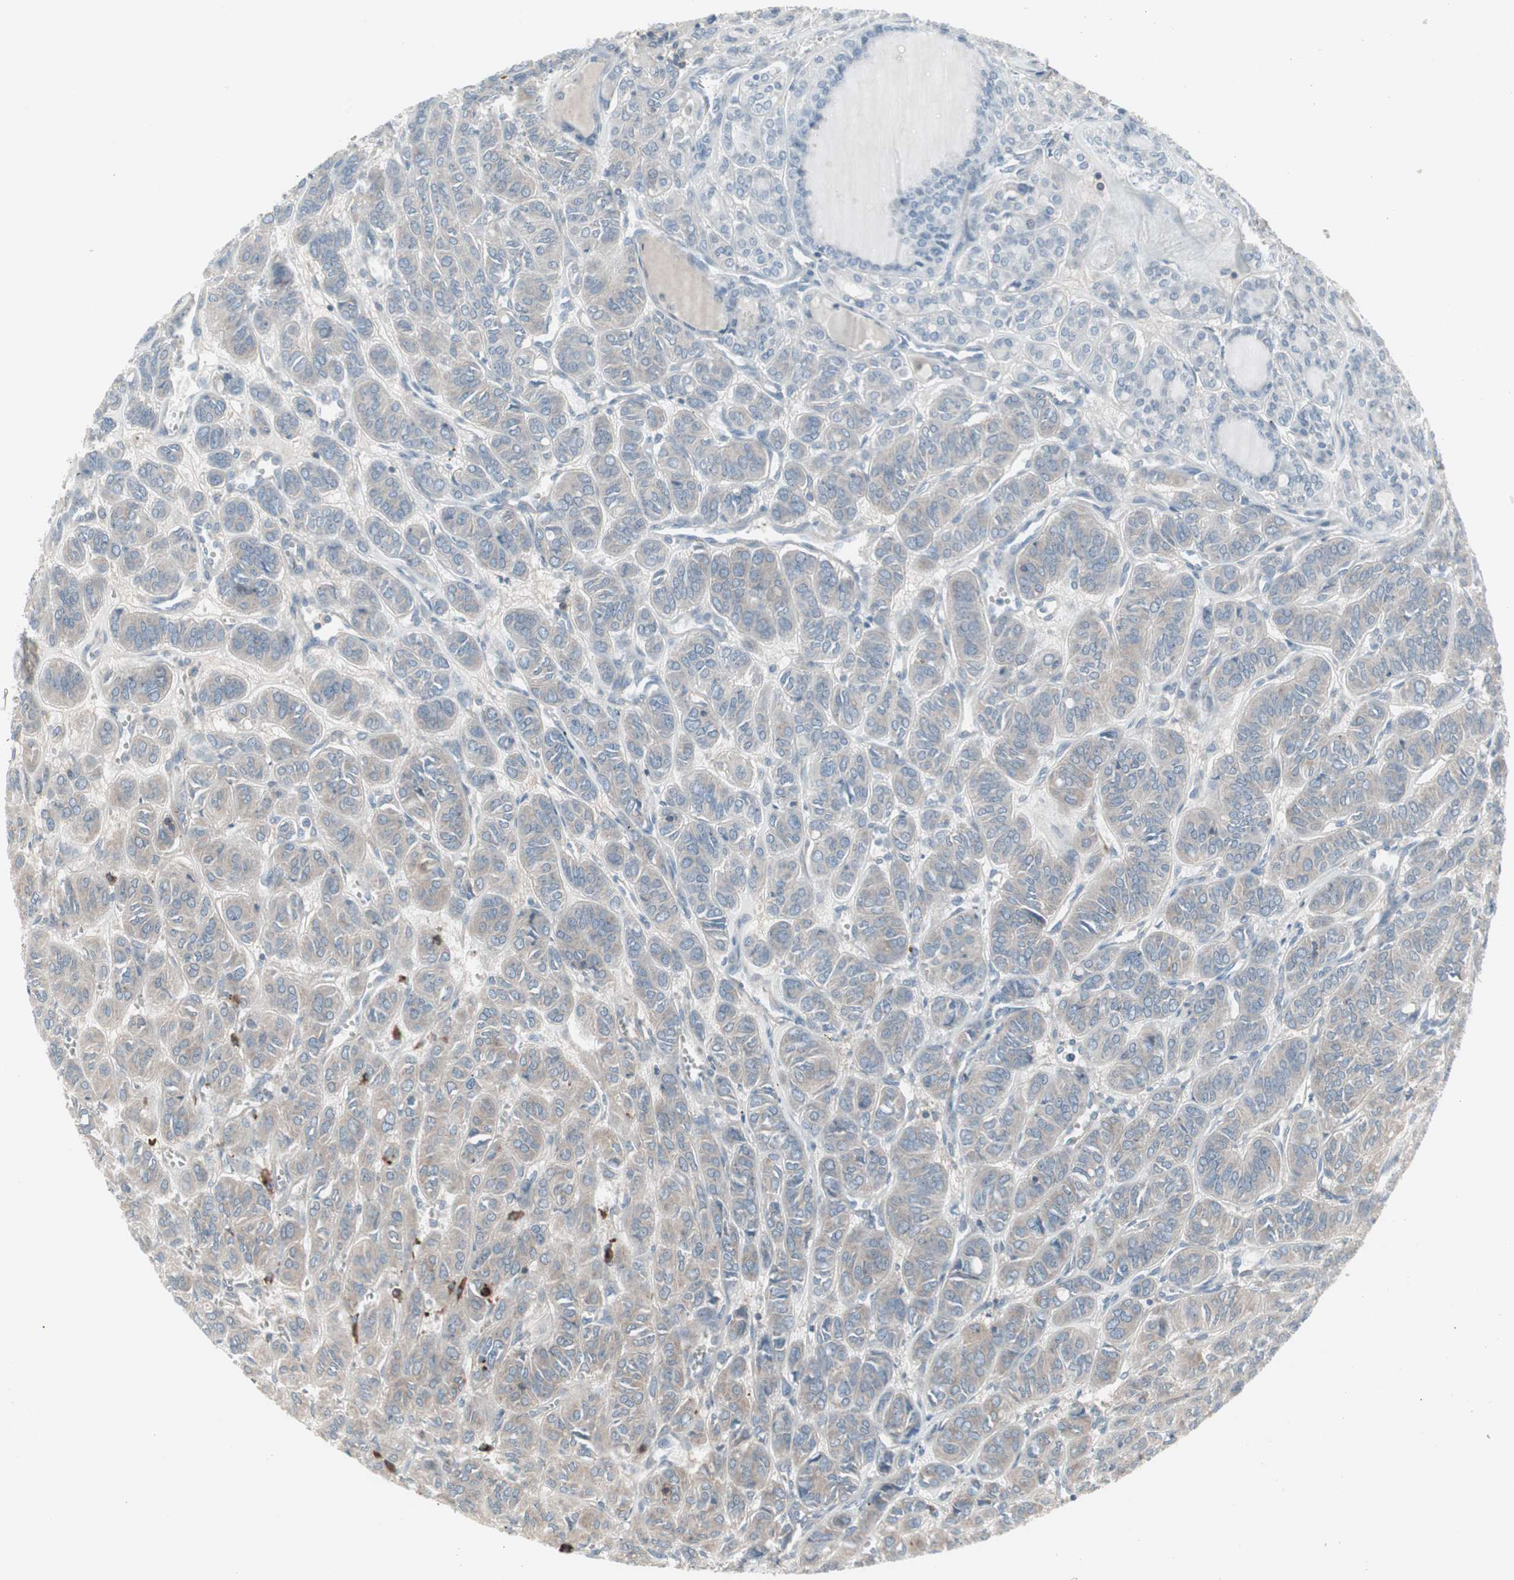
{"staining": {"intensity": "weak", "quantity": "25%-75%", "location": "cytoplasmic/membranous"}, "tissue": "thyroid cancer", "cell_type": "Tumor cells", "image_type": "cancer", "snomed": [{"axis": "morphology", "description": "Follicular adenoma carcinoma, NOS"}, {"axis": "topography", "description": "Thyroid gland"}], "caption": "Protein staining of thyroid cancer tissue shows weak cytoplasmic/membranous expression in about 25%-75% of tumor cells. (DAB (3,3'-diaminobenzidine) = brown stain, brightfield microscopy at high magnification).", "gene": "ZSCAN32", "patient": {"sex": "female", "age": 71}}